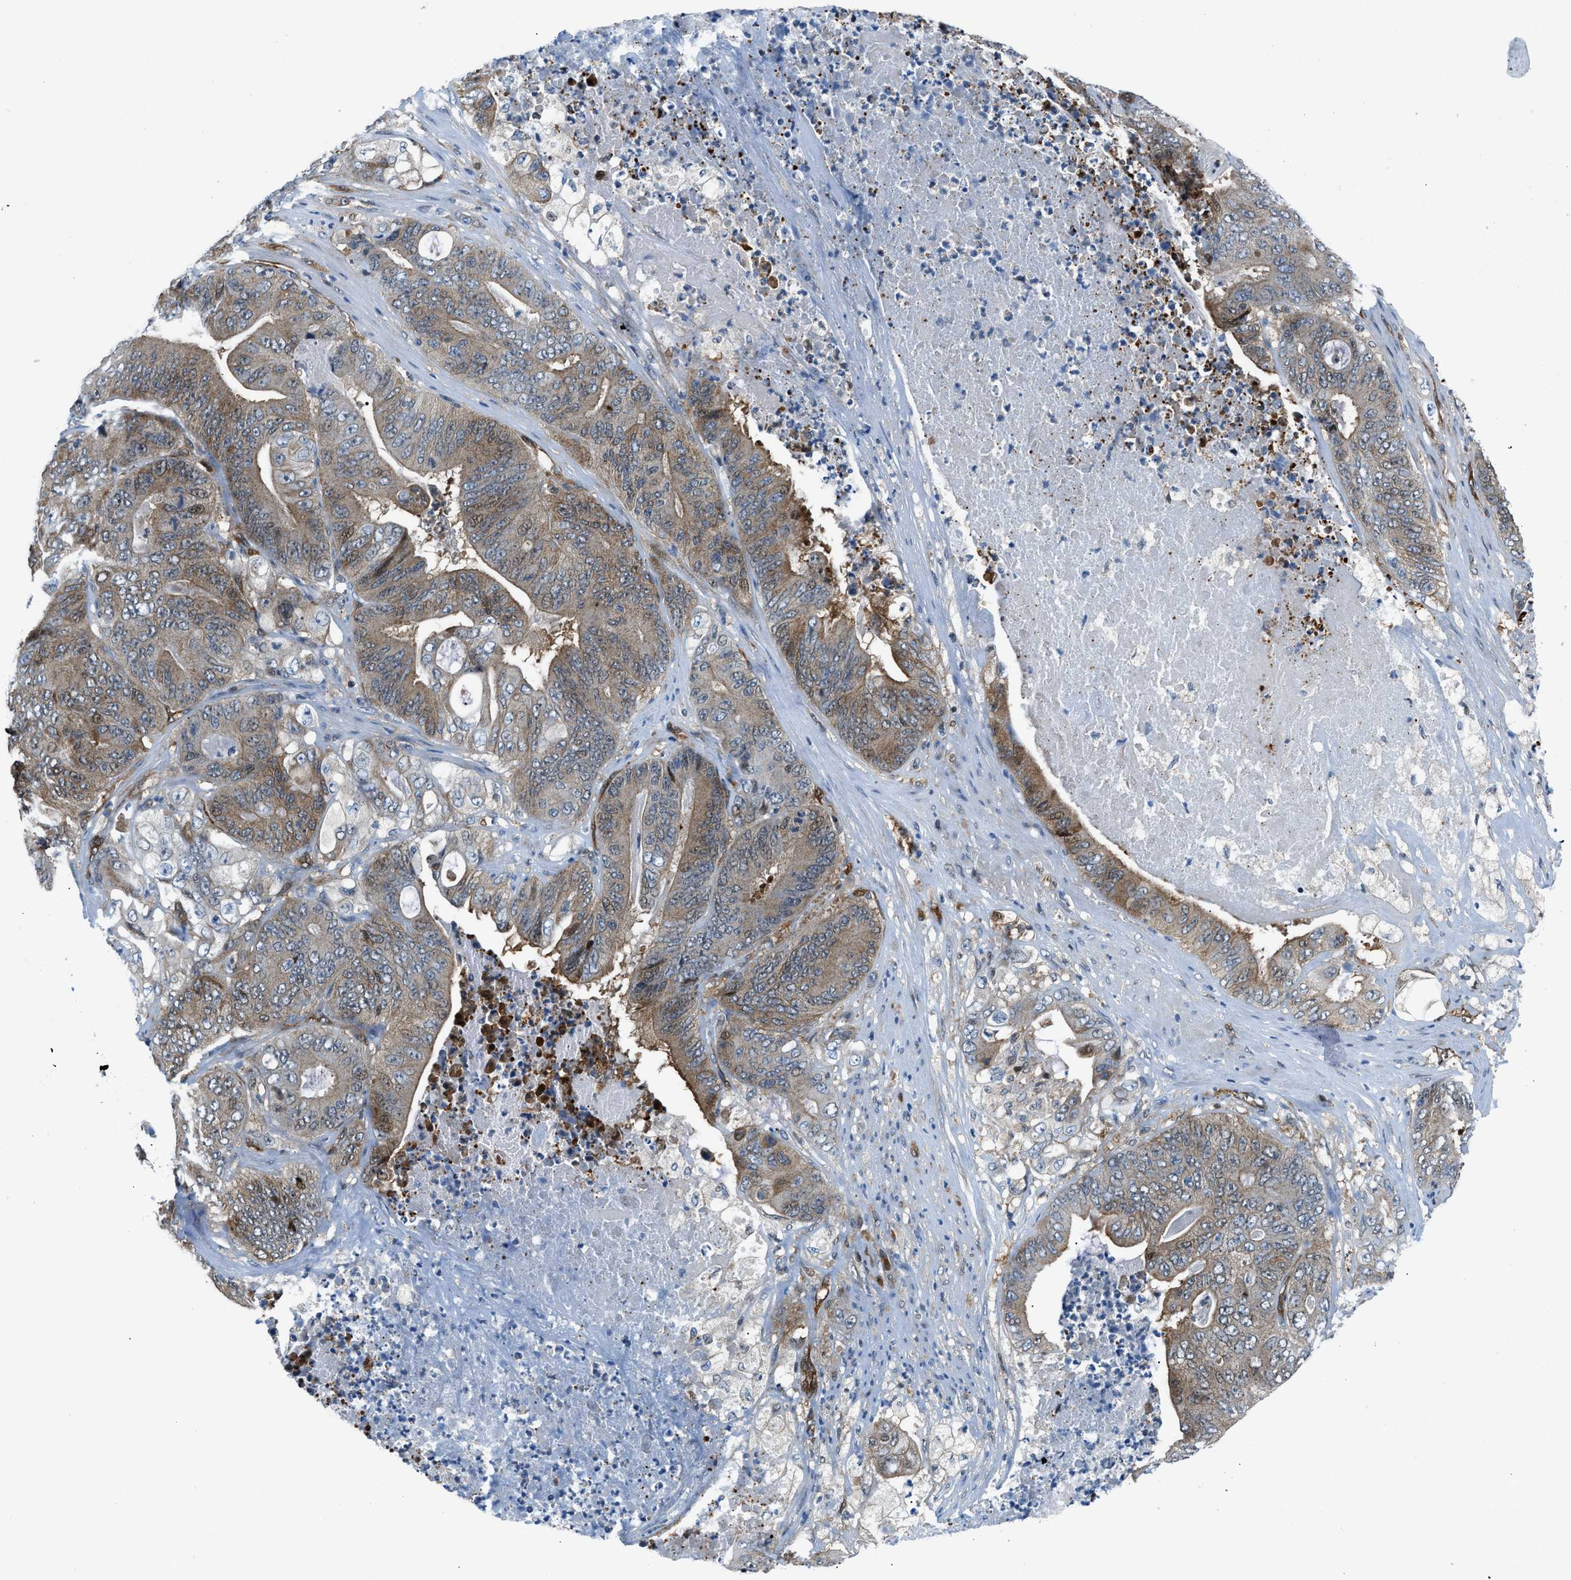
{"staining": {"intensity": "moderate", "quantity": "25%-75%", "location": "cytoplasmic/membranous,nuclear"}, "tissue": "stomach cancer", "cell_type": "Tumor cells", "image_type": "cancer", "snomed": [{"axis": "morphology", "description": "Adenocarcinoma, NOS"}, {"axis": "topography", "description": "Stomach"}], "caption": "Stomach cancer (adenocarcinoma) tissue displays moderate cytoplasmic/membranous and nuclear expression in about 25%-75% of tumor cells, visualized by immunohistochemistry. The protein is shown in brown color, while the nuclei are stained blue.", "gene": "YWHAE", "patient": {"sex": "female", "age": 73}}